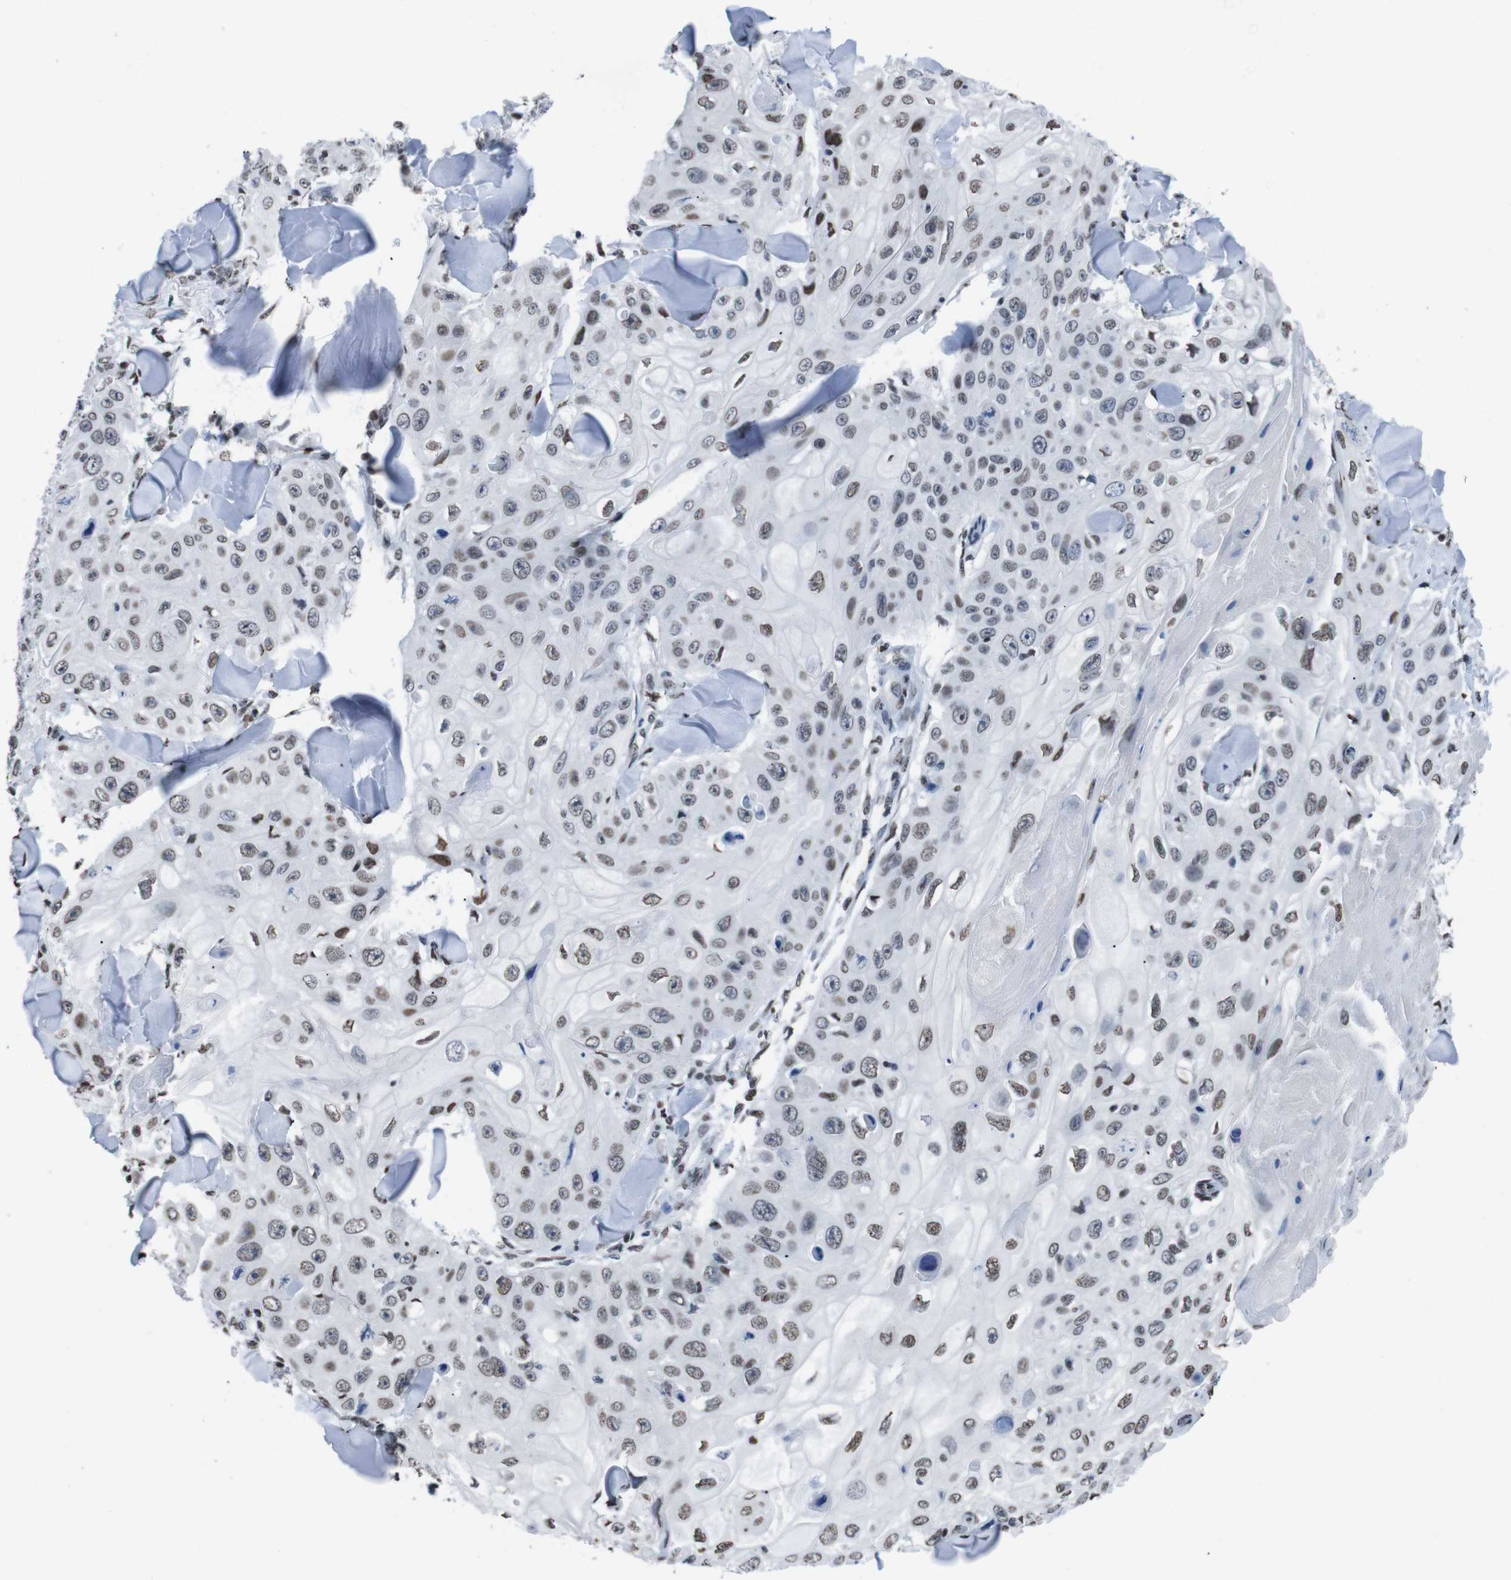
{"staining": {"intensity": "weak", "quantity": ">75%", "location": "nuclear"}, "tissue": "skin cancer", "cell_type": "Tumor cells", "image_type": "cancer", "snomed": [{"axis": "morphology", "description": "Squamous cell carcinoma, NOS"}, {"axis": "topography", "description": "Skin"}], "caption": "Human squamous cell carcinoma (skin) stained with a brown dye displays weak nuclear positive expression in approximately >75% of tumor cells.", "gene": "PIP4P2", "patient": {"sex": "male", "age": 86}}